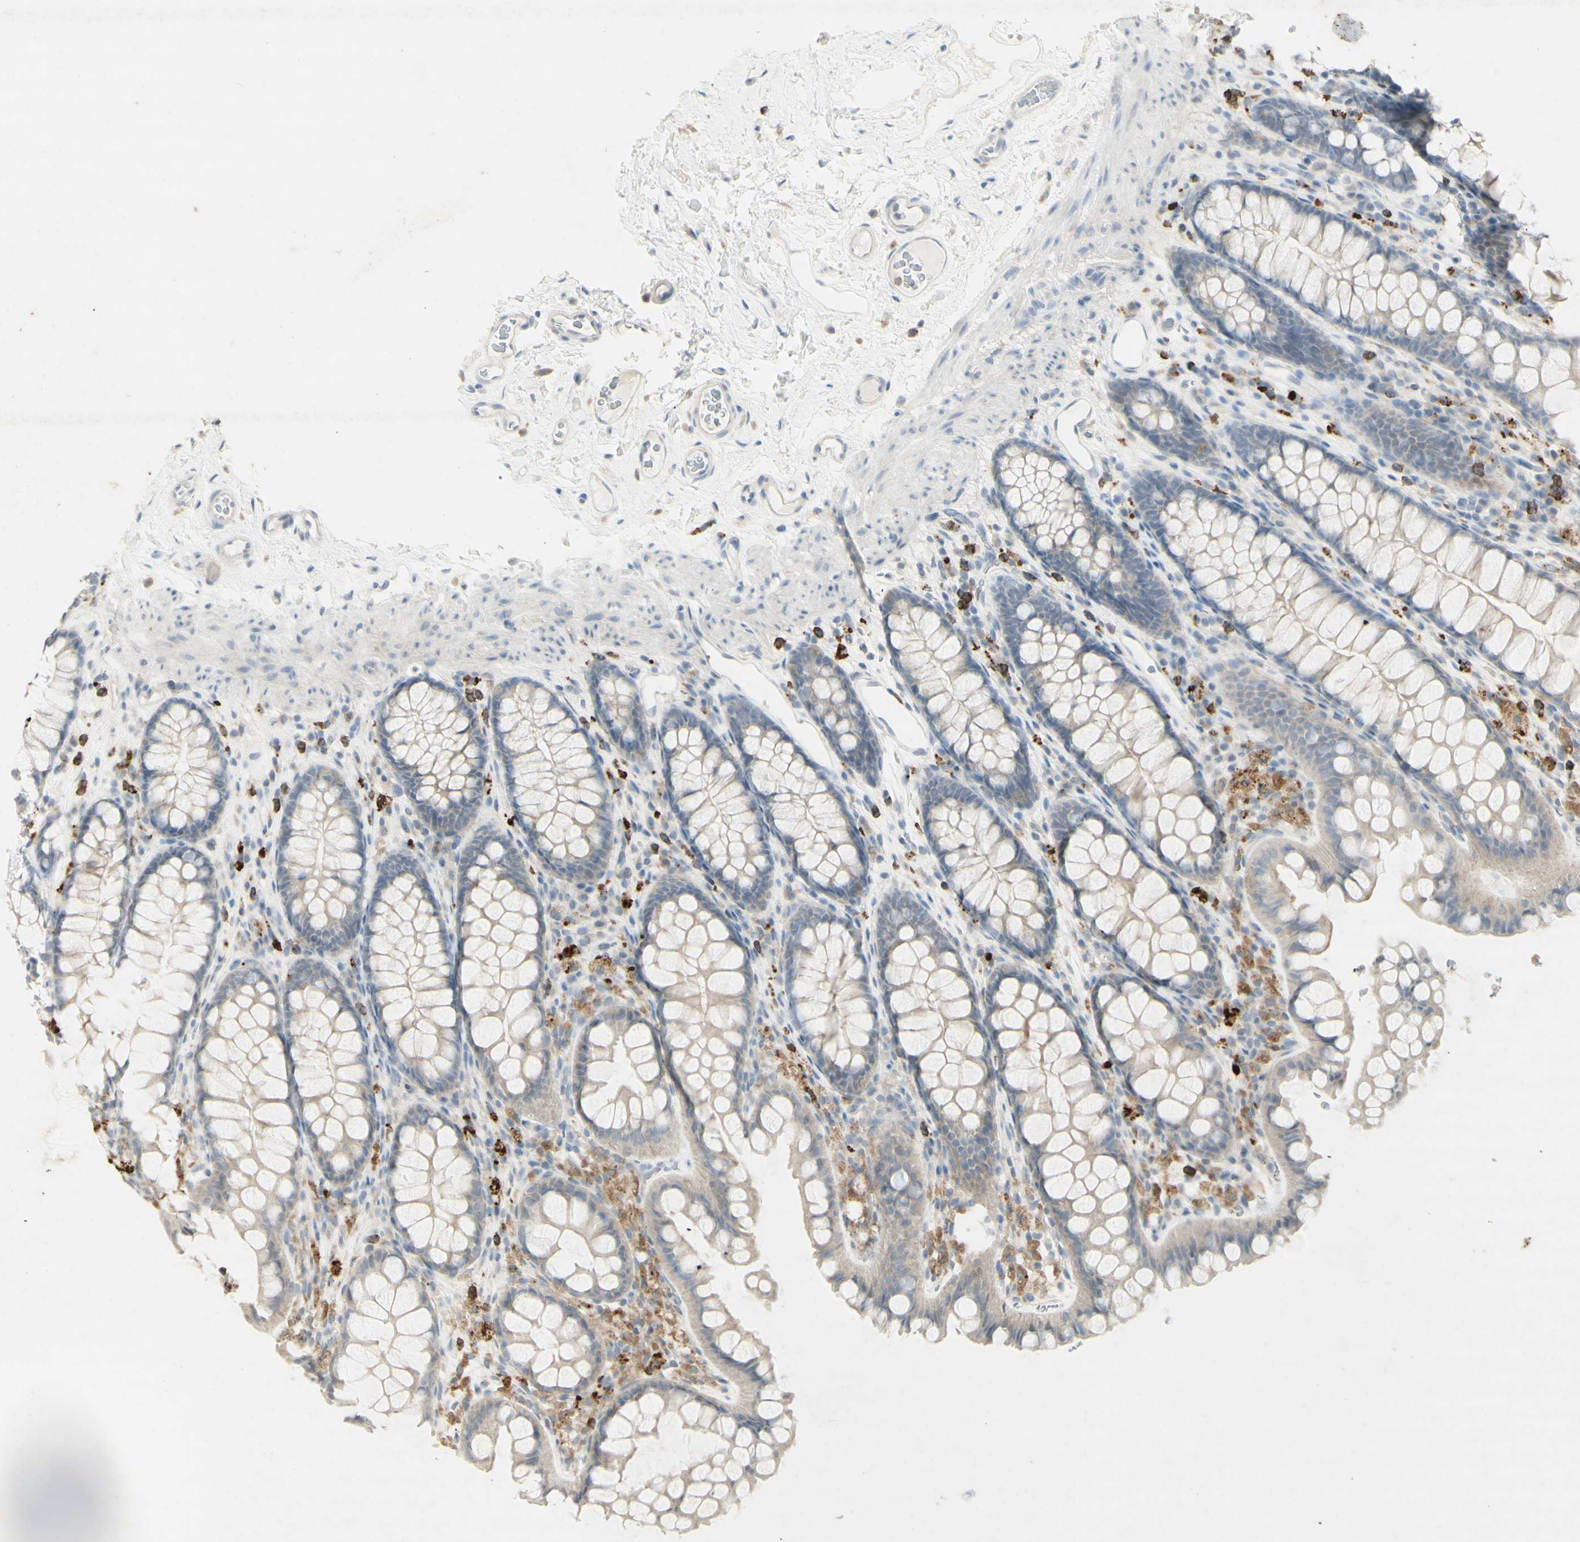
{"staining": {"intensity": "negative", "quantity": "none", "location": "none"}, "tissue": "colon", "cell_type": "Endothelial cells", "image_type": "normal", "snomed": [{"axis": "morphology", "description": "Normal tissue, NOS"}, {"axis": "topography", "description": "Colon"}], "caption": "Photomicrograph shows no protein expression in endothelial cells of unremarkable colon. The staining was performed using DAB to visualize the protein expression in brown, while the nuclei were stained in blue with hematoxylin (Magnification: 20x).", "gene": "ATP6V1B1", "patient": {"sex": "female", "age": 55}}